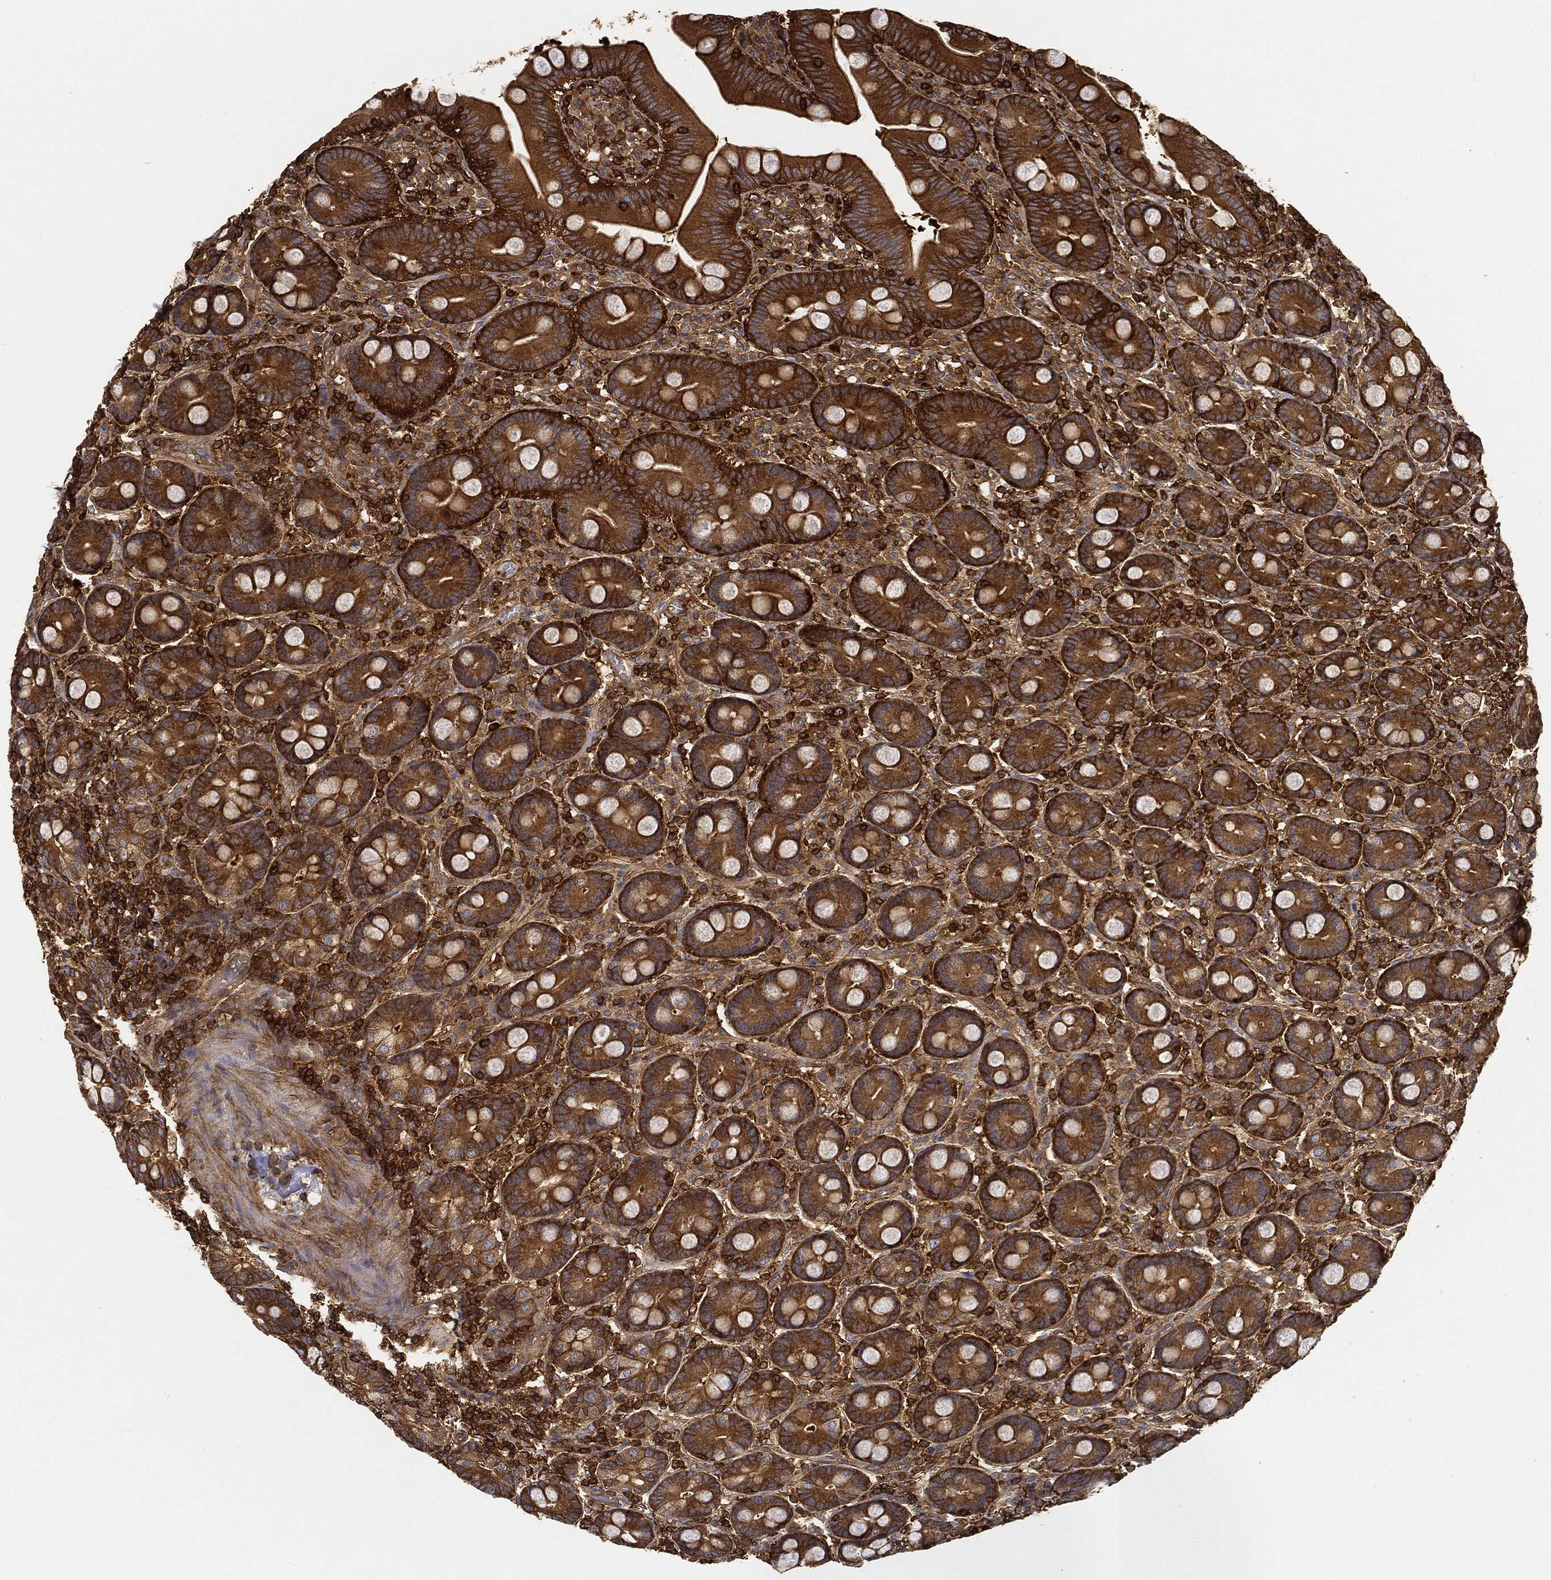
{"staining": {"intensity": "strong", "quantity": ">75%", "location": "cytoplasmic/membranous"}, "tissue": "duodenum", "cell_type": "Glandular cells", "image_type": "normal", "snomed": [{"axis": "morphology", "description": "Normal tissue, NOS"}, {"axis": "topography", "description": "Duodenum"}], "caption": "High-power microscopy captured an IHC histopathology image of benign duodenum, revealing strong cytoplasmic/membranous staining in about >75% of glandular cells.", "gene": "WDR1", "patient": {"sex": "male", "age": 59}}